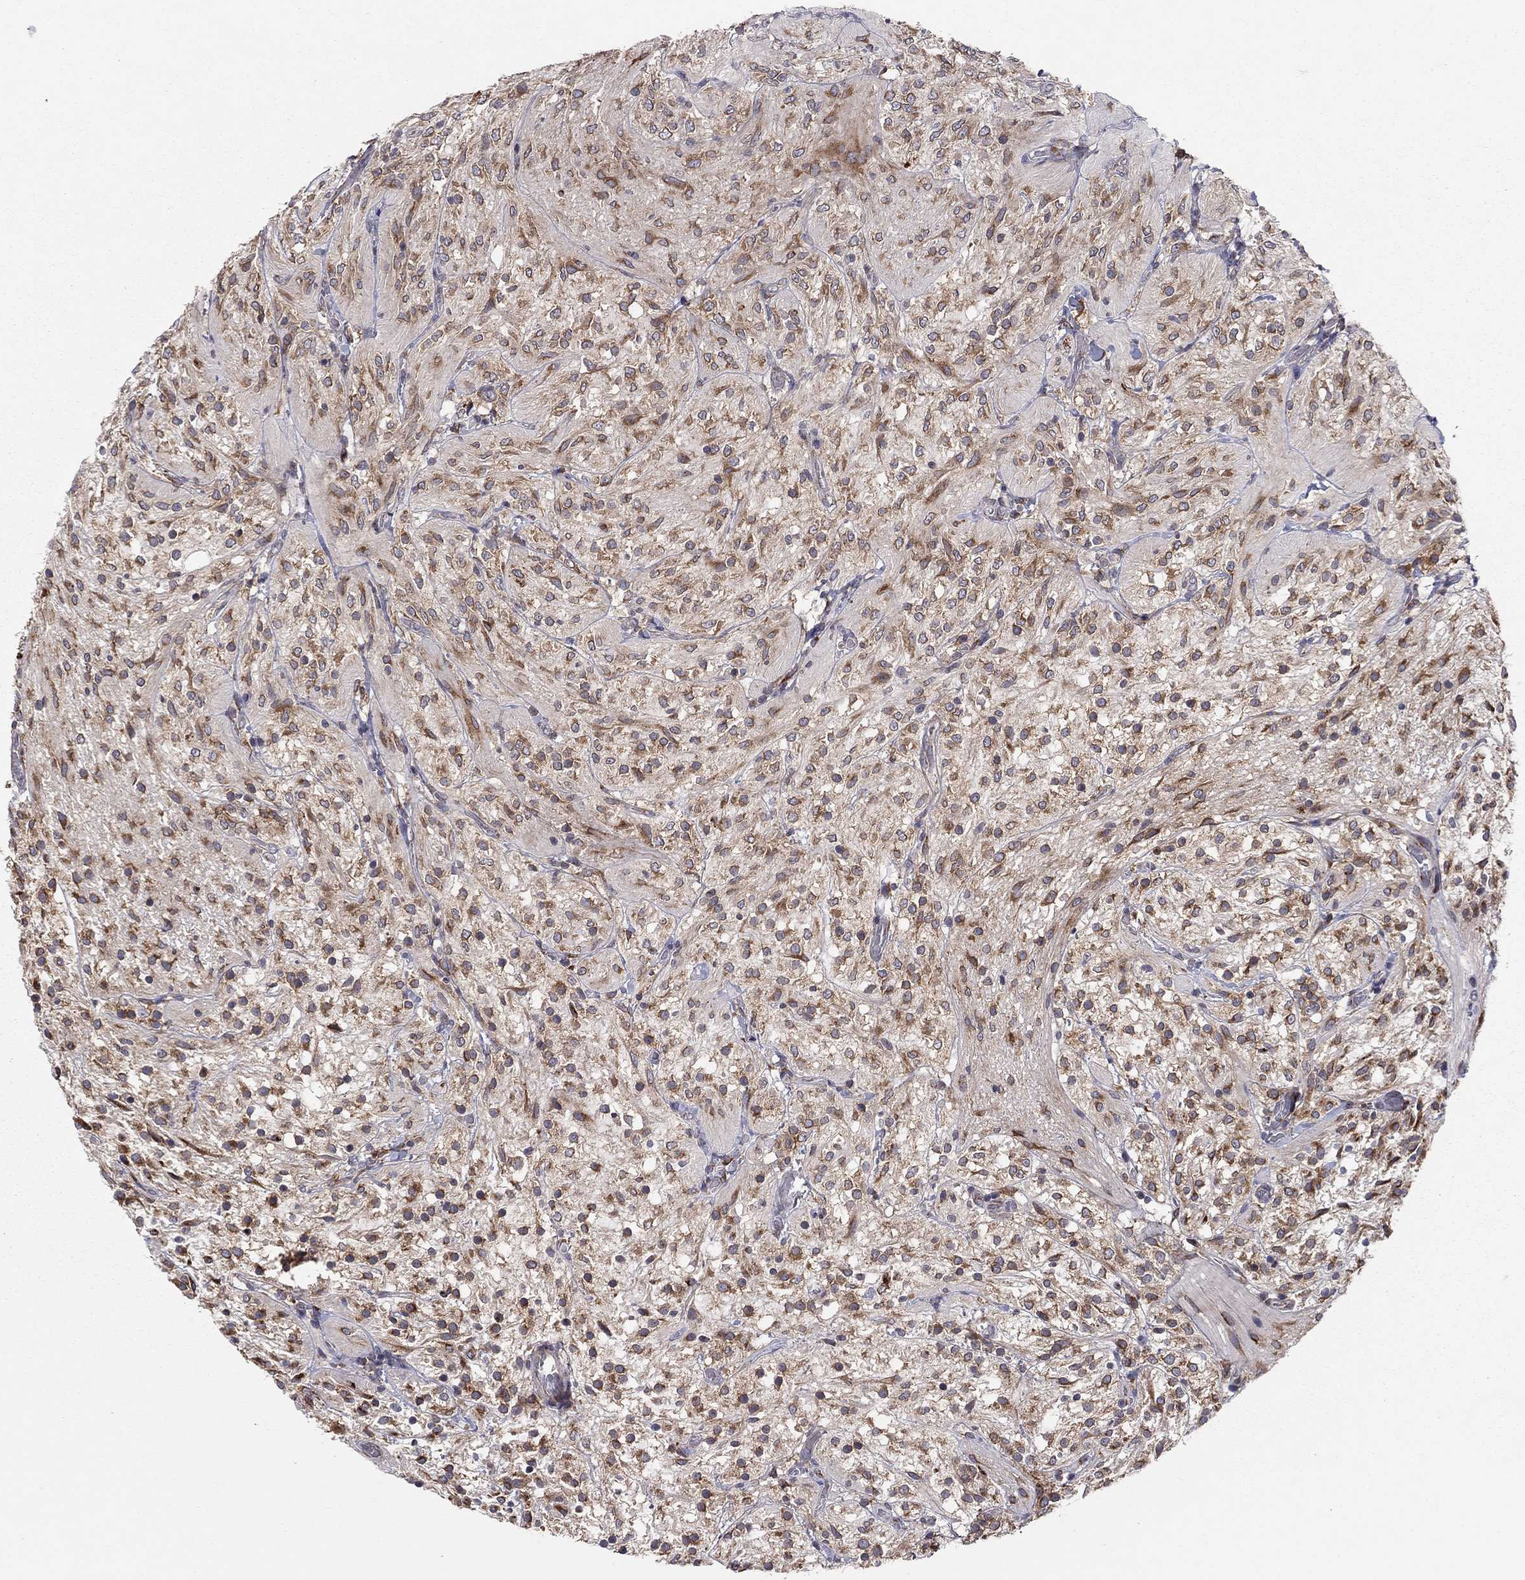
{"staining": {"intensity": "strong", "quantity": ">75%", "location": "cytoplasmic/membranous"}, "tissue": "glioma", "cell_type": "Tumor cells", "image_type": "cancer", "snomed": [{"axis": "morphology", "description": "Glioma, malignant, Low grade"}, {"axis": "topography", "description": "Brain"}], "caption": "Protein staining of low-grade glioma (malignant) tissue reveals strong cytoplasmic/membranous expression in about >75% of tumor cells.", "gene": "YIF1A", "patient": {"sex": "male", "age": 3}}